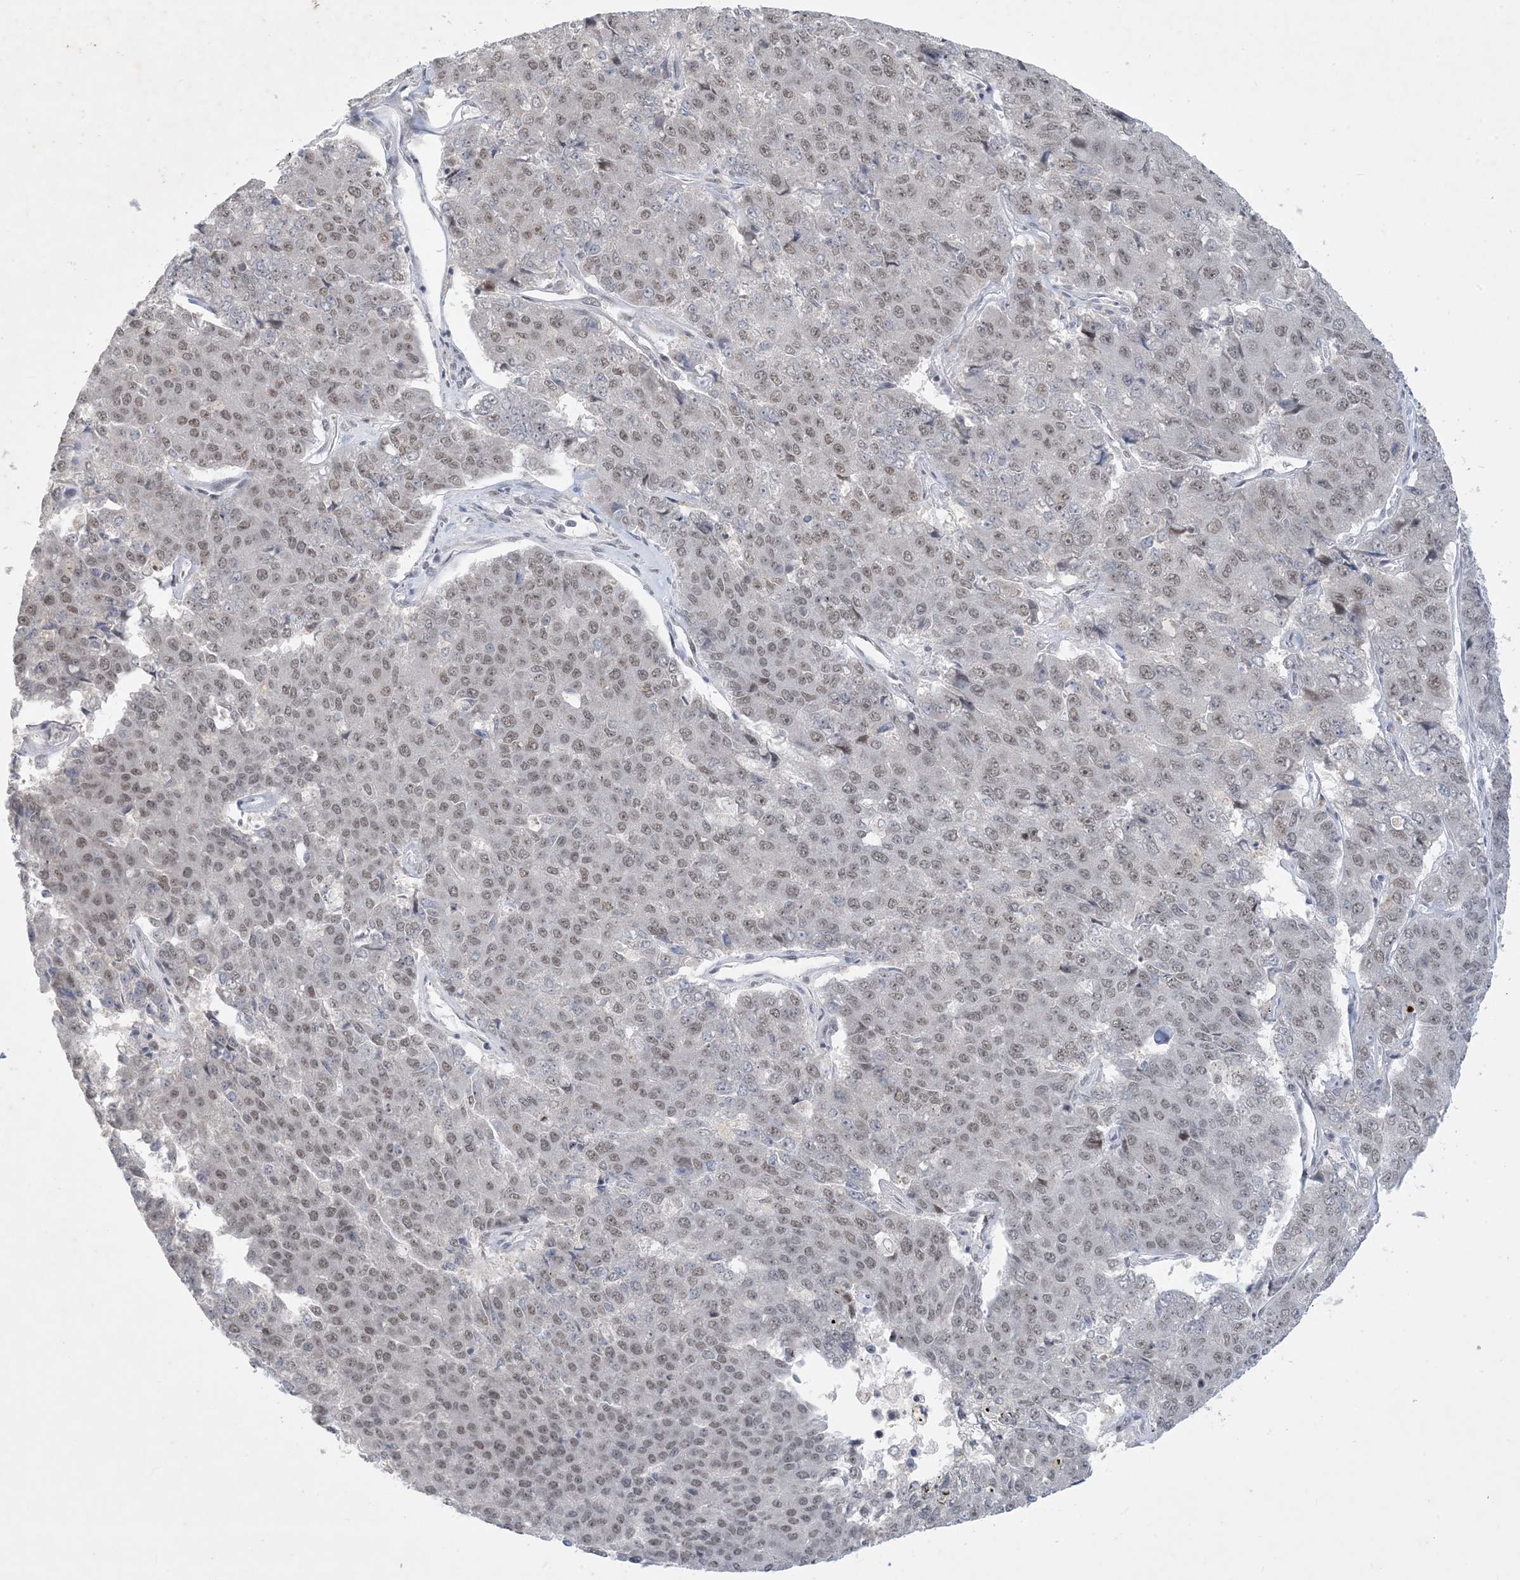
{"staining": {"intensity": "weak", "quantity": ">75%", "location": "nuclear"}, "tissue": "pancreatic cancer", "cell_type": "Tumor cells", "image_type": "cancer", "snomed": [{"axis": "morphology", "description": "Adenocarcinoma, NOS"}, {"axis": "topography", "description": "Pancreas"}], "caption": "Human pancreatic adenocarcinoma stained with a protein marker reveals weak staining in tumor cells.", "gene": "ZNF674", "patient": {"sex": "male", "age": 50}}